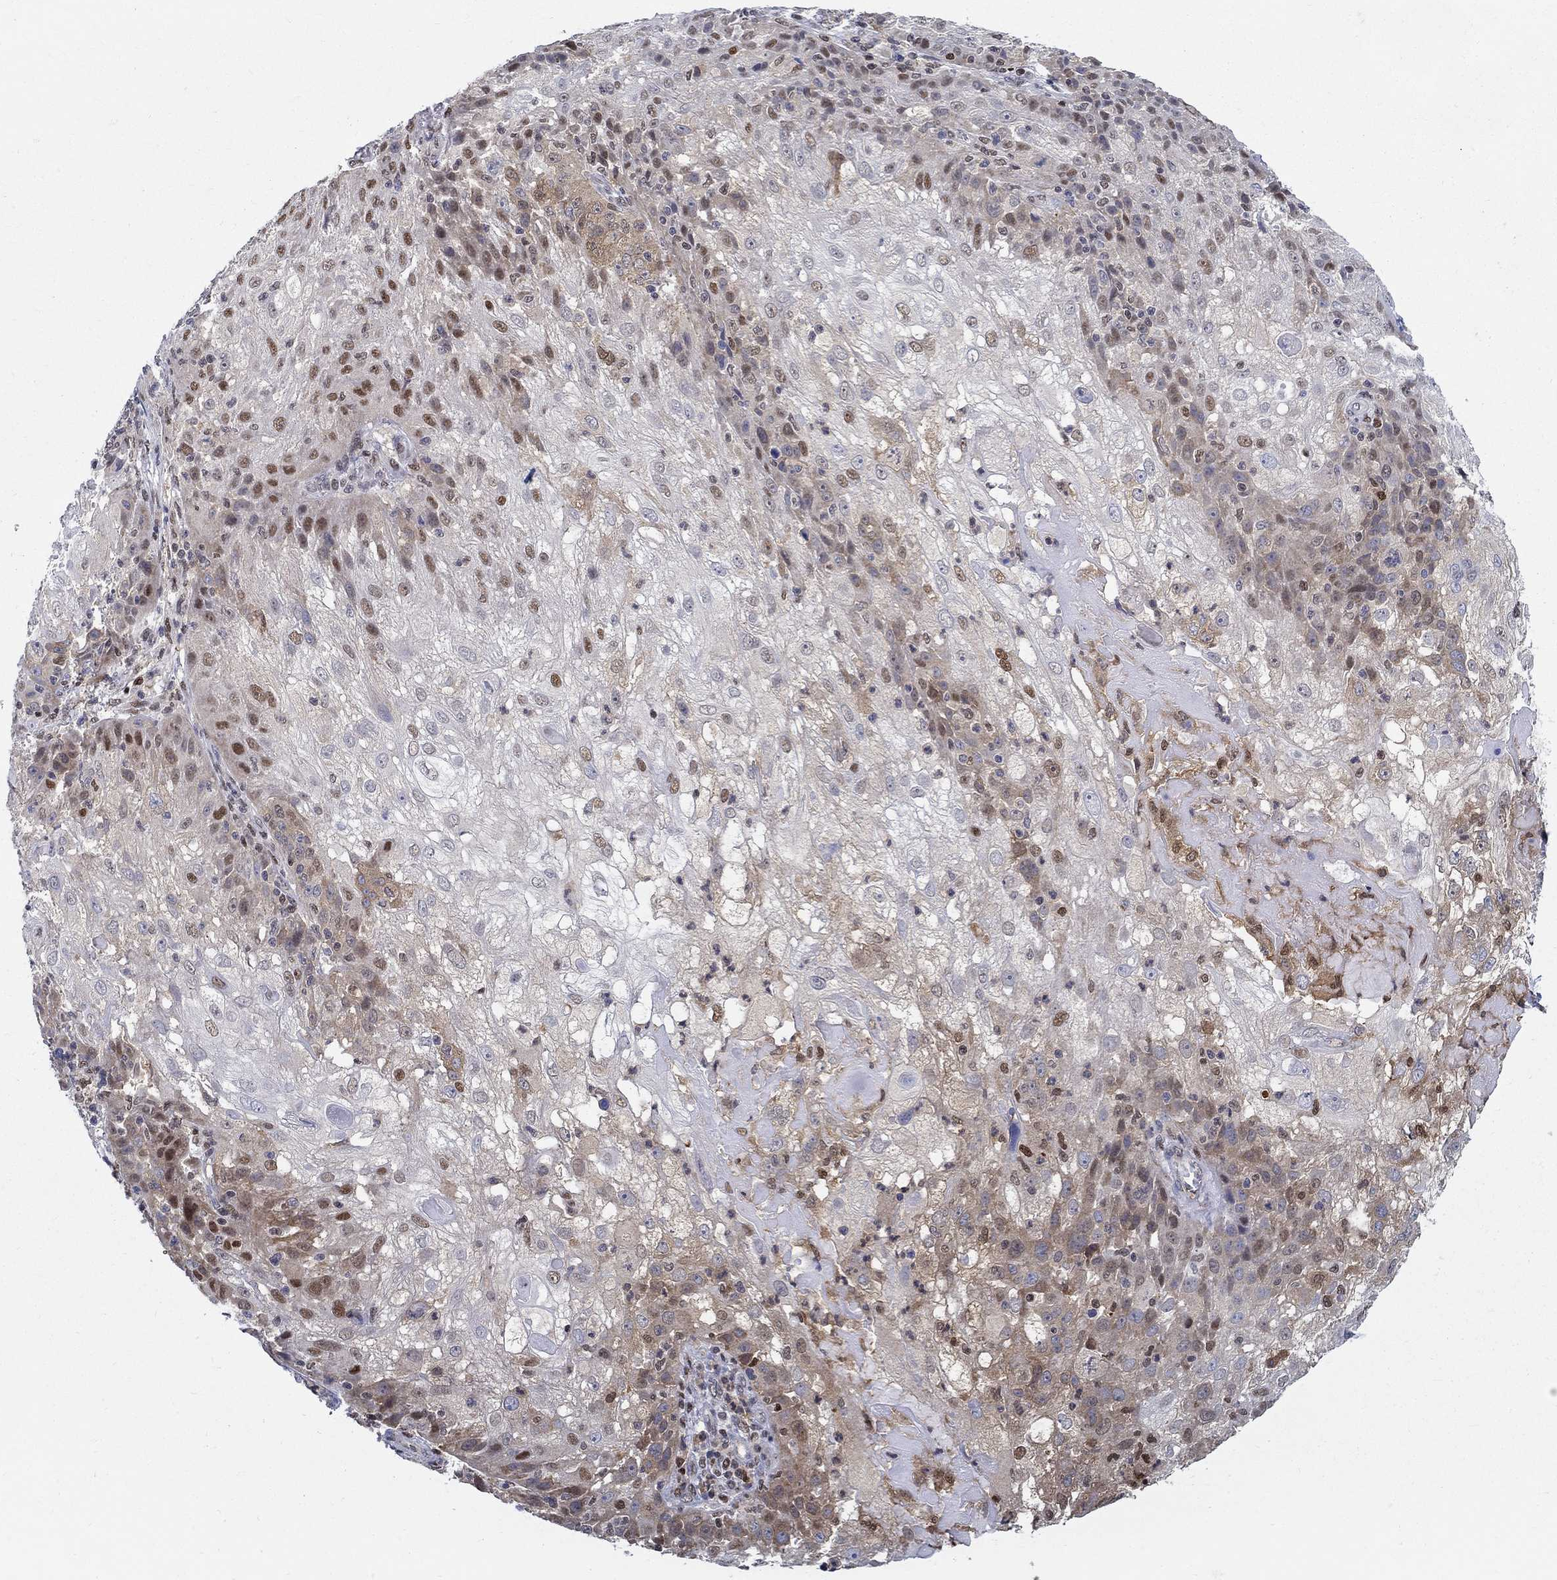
{"staining": {"intensity": "strong", "quantity": "<25%", "location": "nuclear"}, "tissue": "skin cancer", "cell_type": "Tumor cells", "image_type": "cancer", "snomed": [{"axis": "morphology", "description": "Normal tissue, NOS"}, {"axis": "morphology", "description": "Squamous cell carcinoma, NOS"}, {"axis": "topography", "description": "Skin"}], "caption": "About <25% of tumor cells in human squamous cell carcinoma (skin) reveal strong nuclear protein positivity as visualized by brown immunohistochemical staining.", "gene": "ZNF594", "patient": {"sex": "female", "age": 83}}